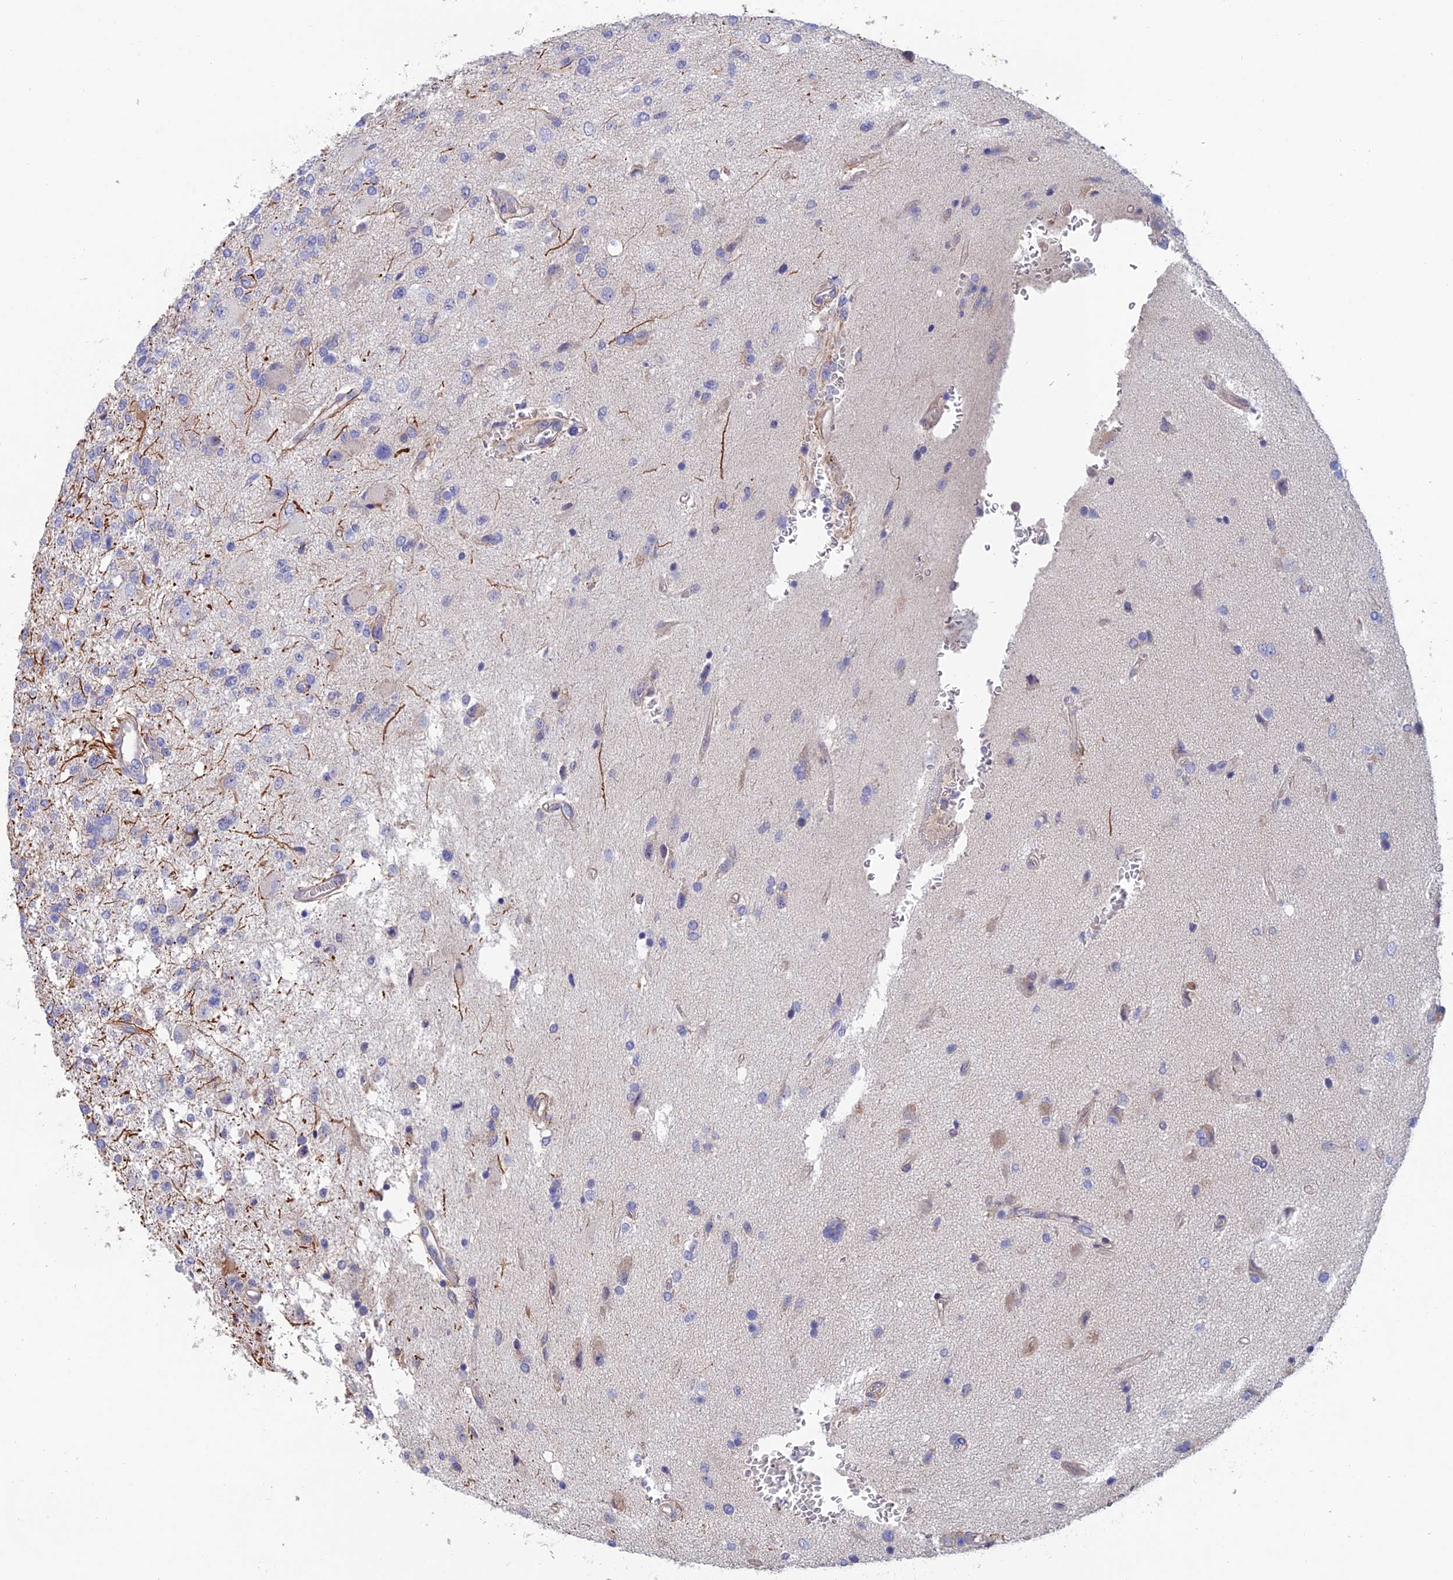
{"staining": {"intensity": "negative", "quantity": "none", "location": "none"}, "tissue": "glioma", "cell_type": "Tumor cells", "image_type": "cancer", "snomed": [{"axis": "morphology", "description": "Glioma, malignant, High grade"}, {"axis": "topography", "description": "Brain"}], "caption": "A high-resolution photomicrograph shows immunohistochemistry (IHC) staining of glioma, which shows no significant positivity in tumor cells. Brightfield microscopy of immunohistochemistry (IHC) stained with DAB (3,3'-diaminobenzidine) (brown) and hematoxylin (blue), captured at high magnification.", "gene": "USP37", "patient": {"sex": "male", "age": 56}}